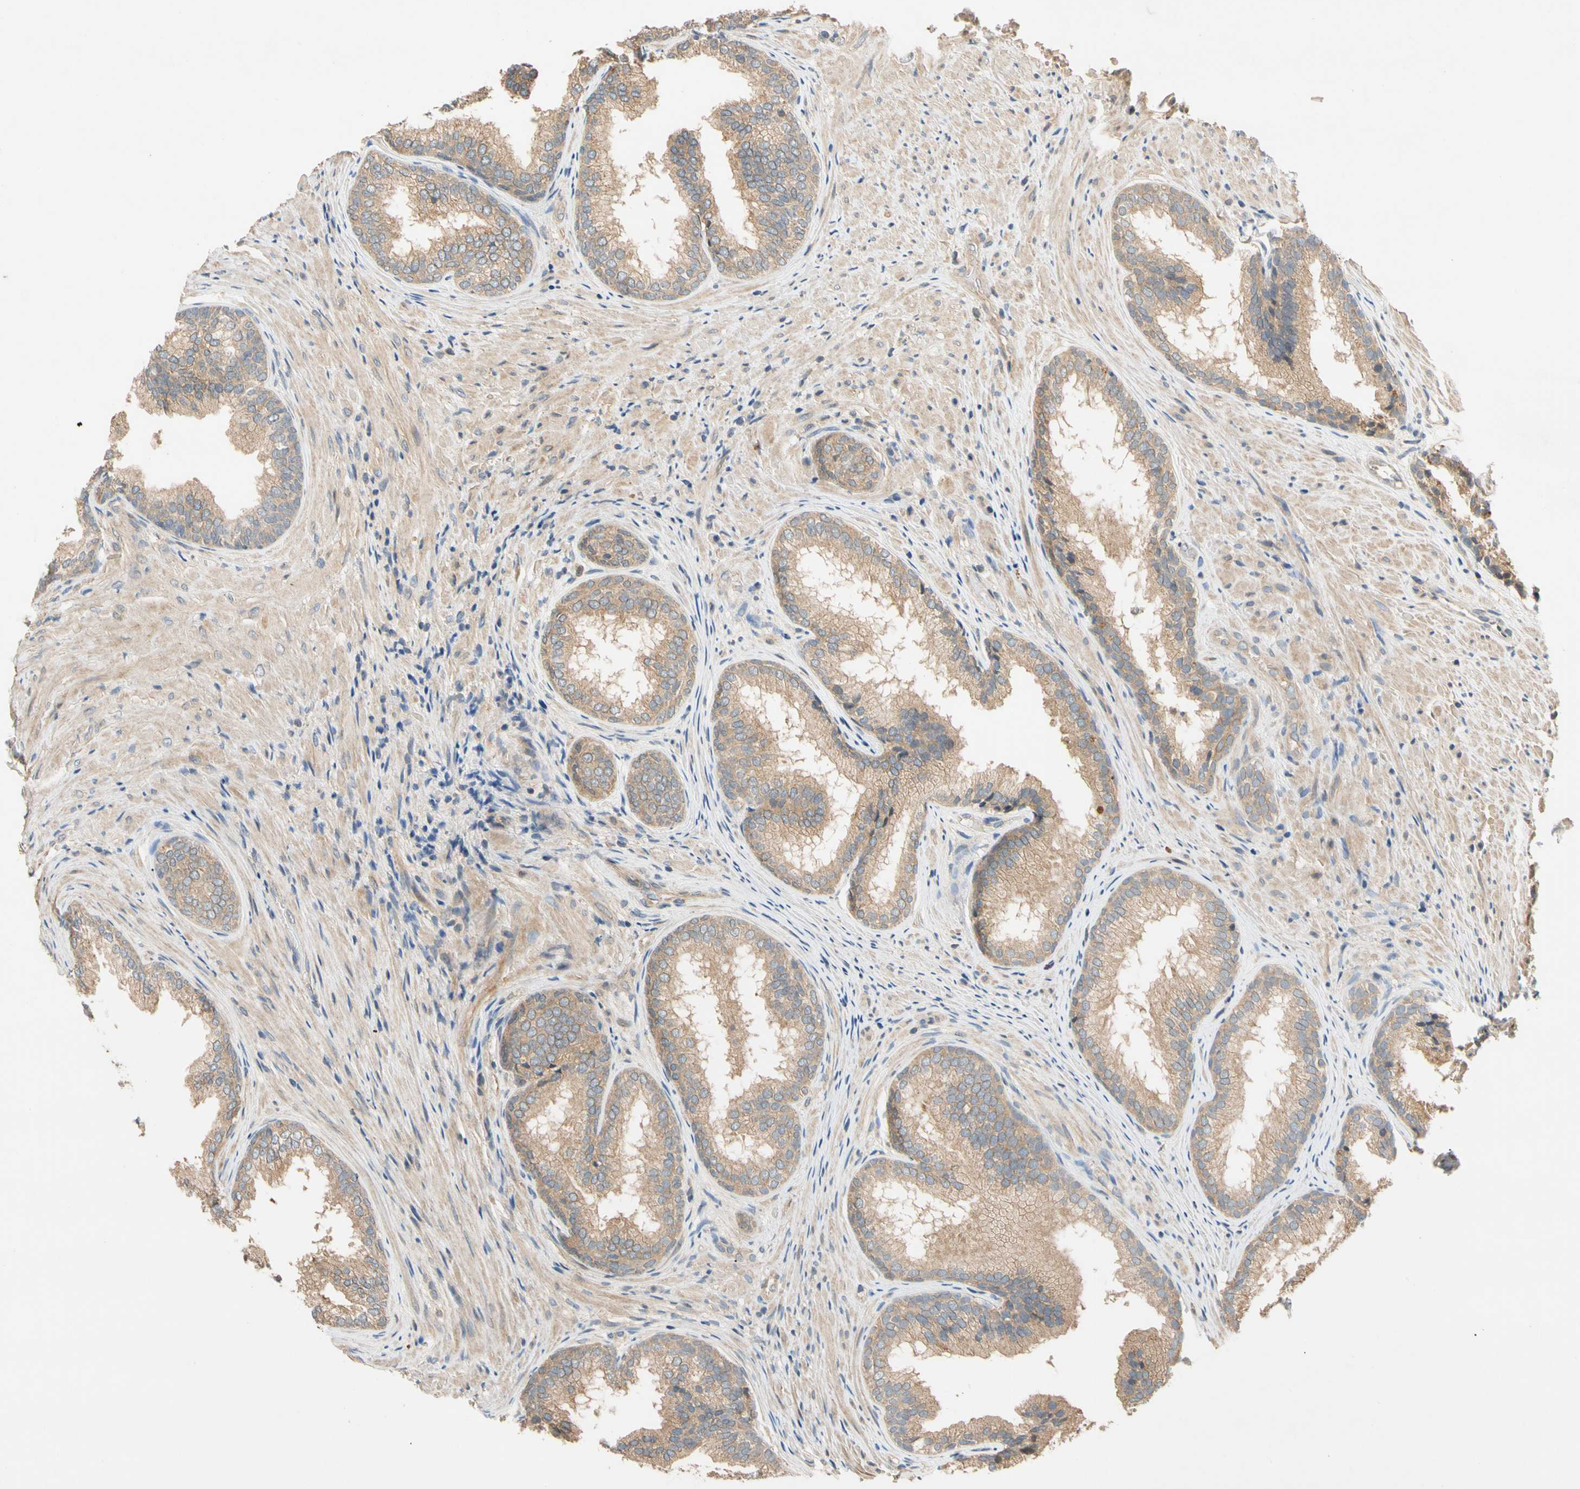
{"staining": {"intensity": "moderate", "quantity": ">75%", "location": "cytoplasmic/membranous"}, "tissue": "prostate", "cell_type": "Glandular cells", "image_type": "normal", "snomed": [{"axis": "morphology", "description": "Normal tissue, NOS"}, {"axis": "topography", "description": "Prostate"}], "caption": "A micrograph of human prostate stained for a protein demonstrates moderate cytoplasmic/membranous brown staining in glandular cells.", "gene": "USP12", "patient": {"sex": "male", "age": 76}}